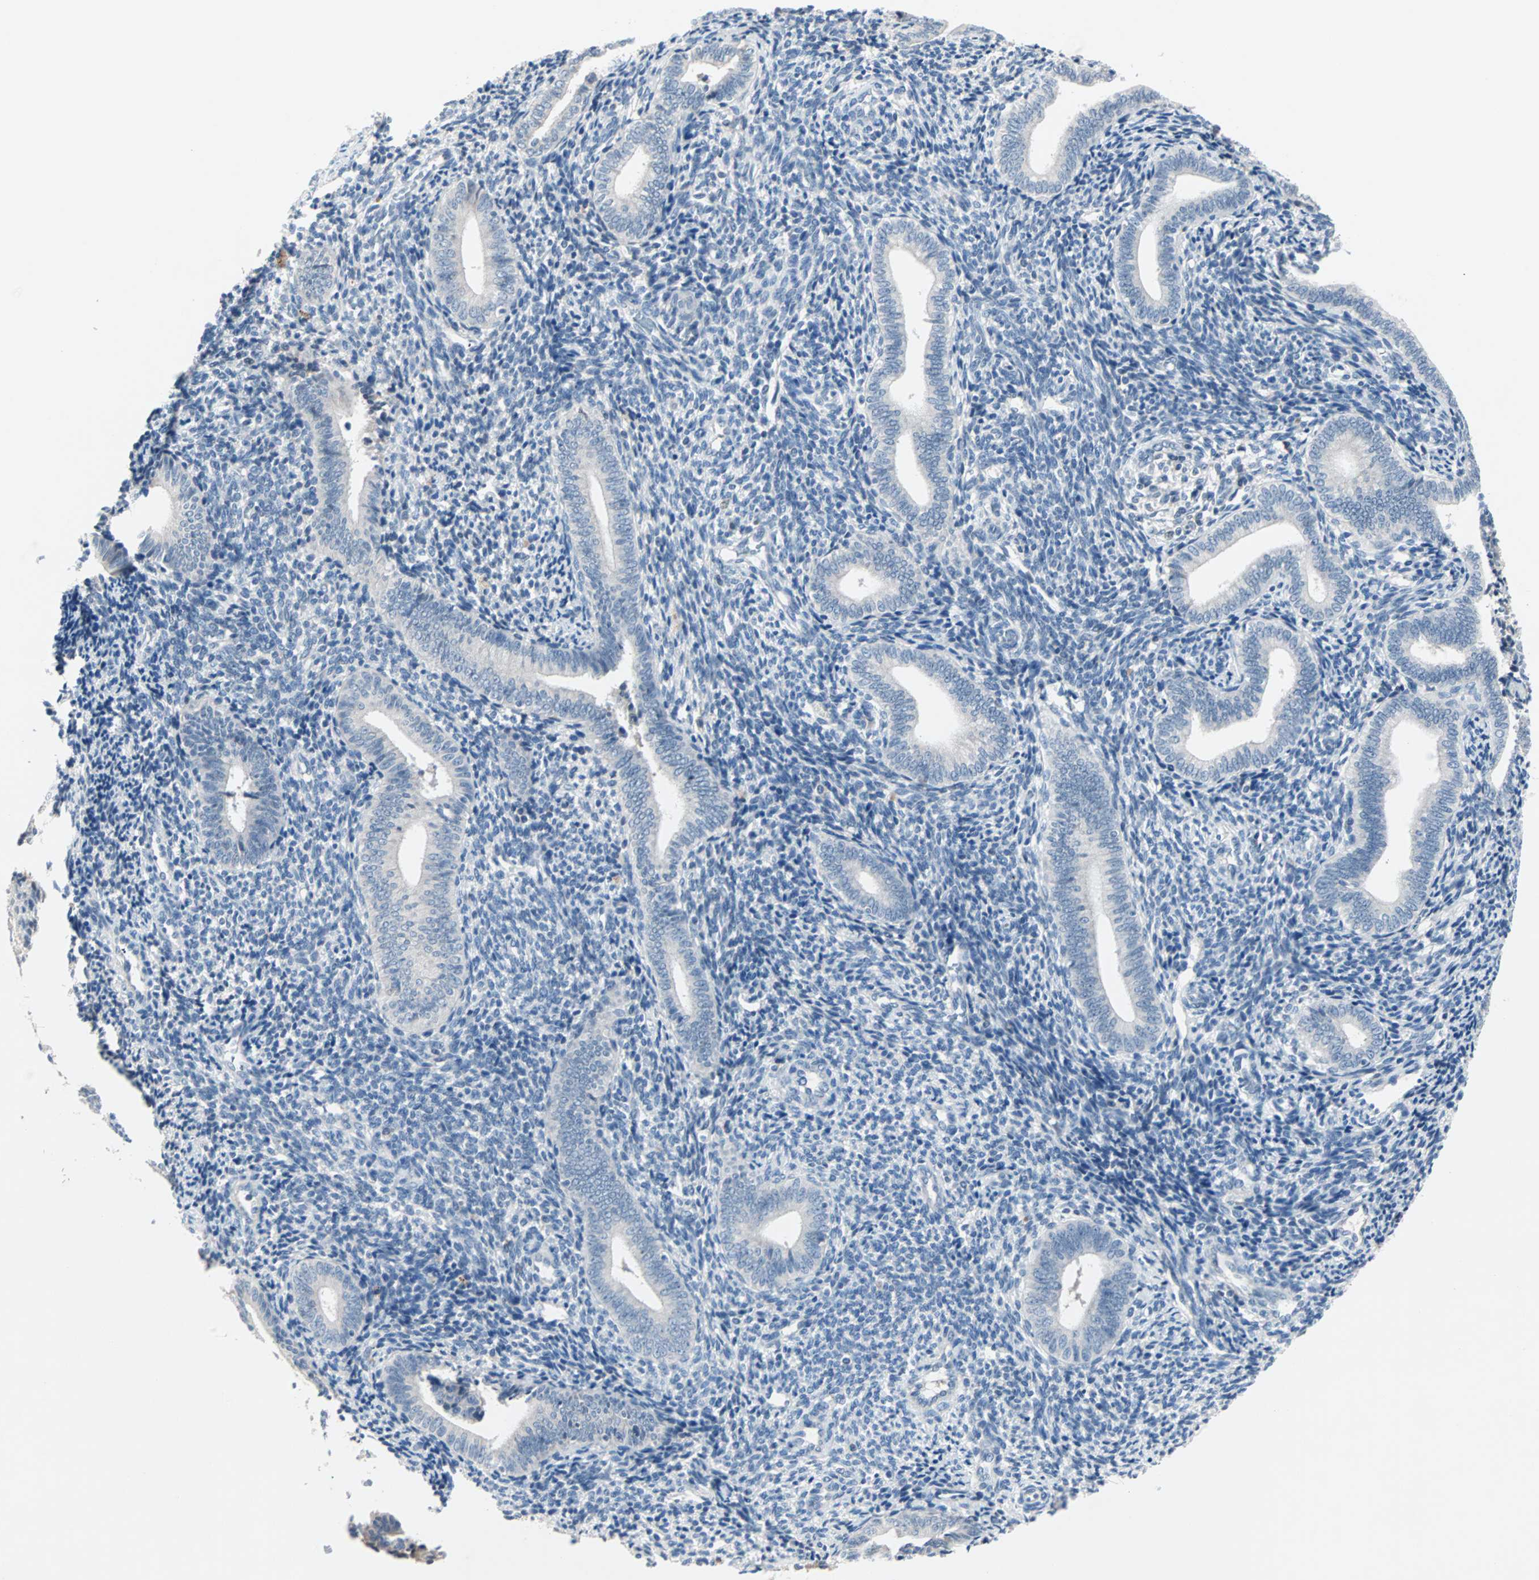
{"staining": {"intensity": "weak", "quantity": "<25%", "location": "nuclear"}, "tissue": "endometrium", "cell_type": "Cells in endometrial stroma", "image_type": "normal", "snomed": [{"axis": "morphology", "description": "Normal tissue, NOS"}, {"axis": "topography", "description": "Uterus"}, {"axis": "topography", "description": "Endometrium"}], "caption": "Immunohistochemical staining of benign human endometrium shows no significant expression in cells in endometrial stroma.", "gene": "CCNE2", "patient": {"sex": "female", "age": 33}}